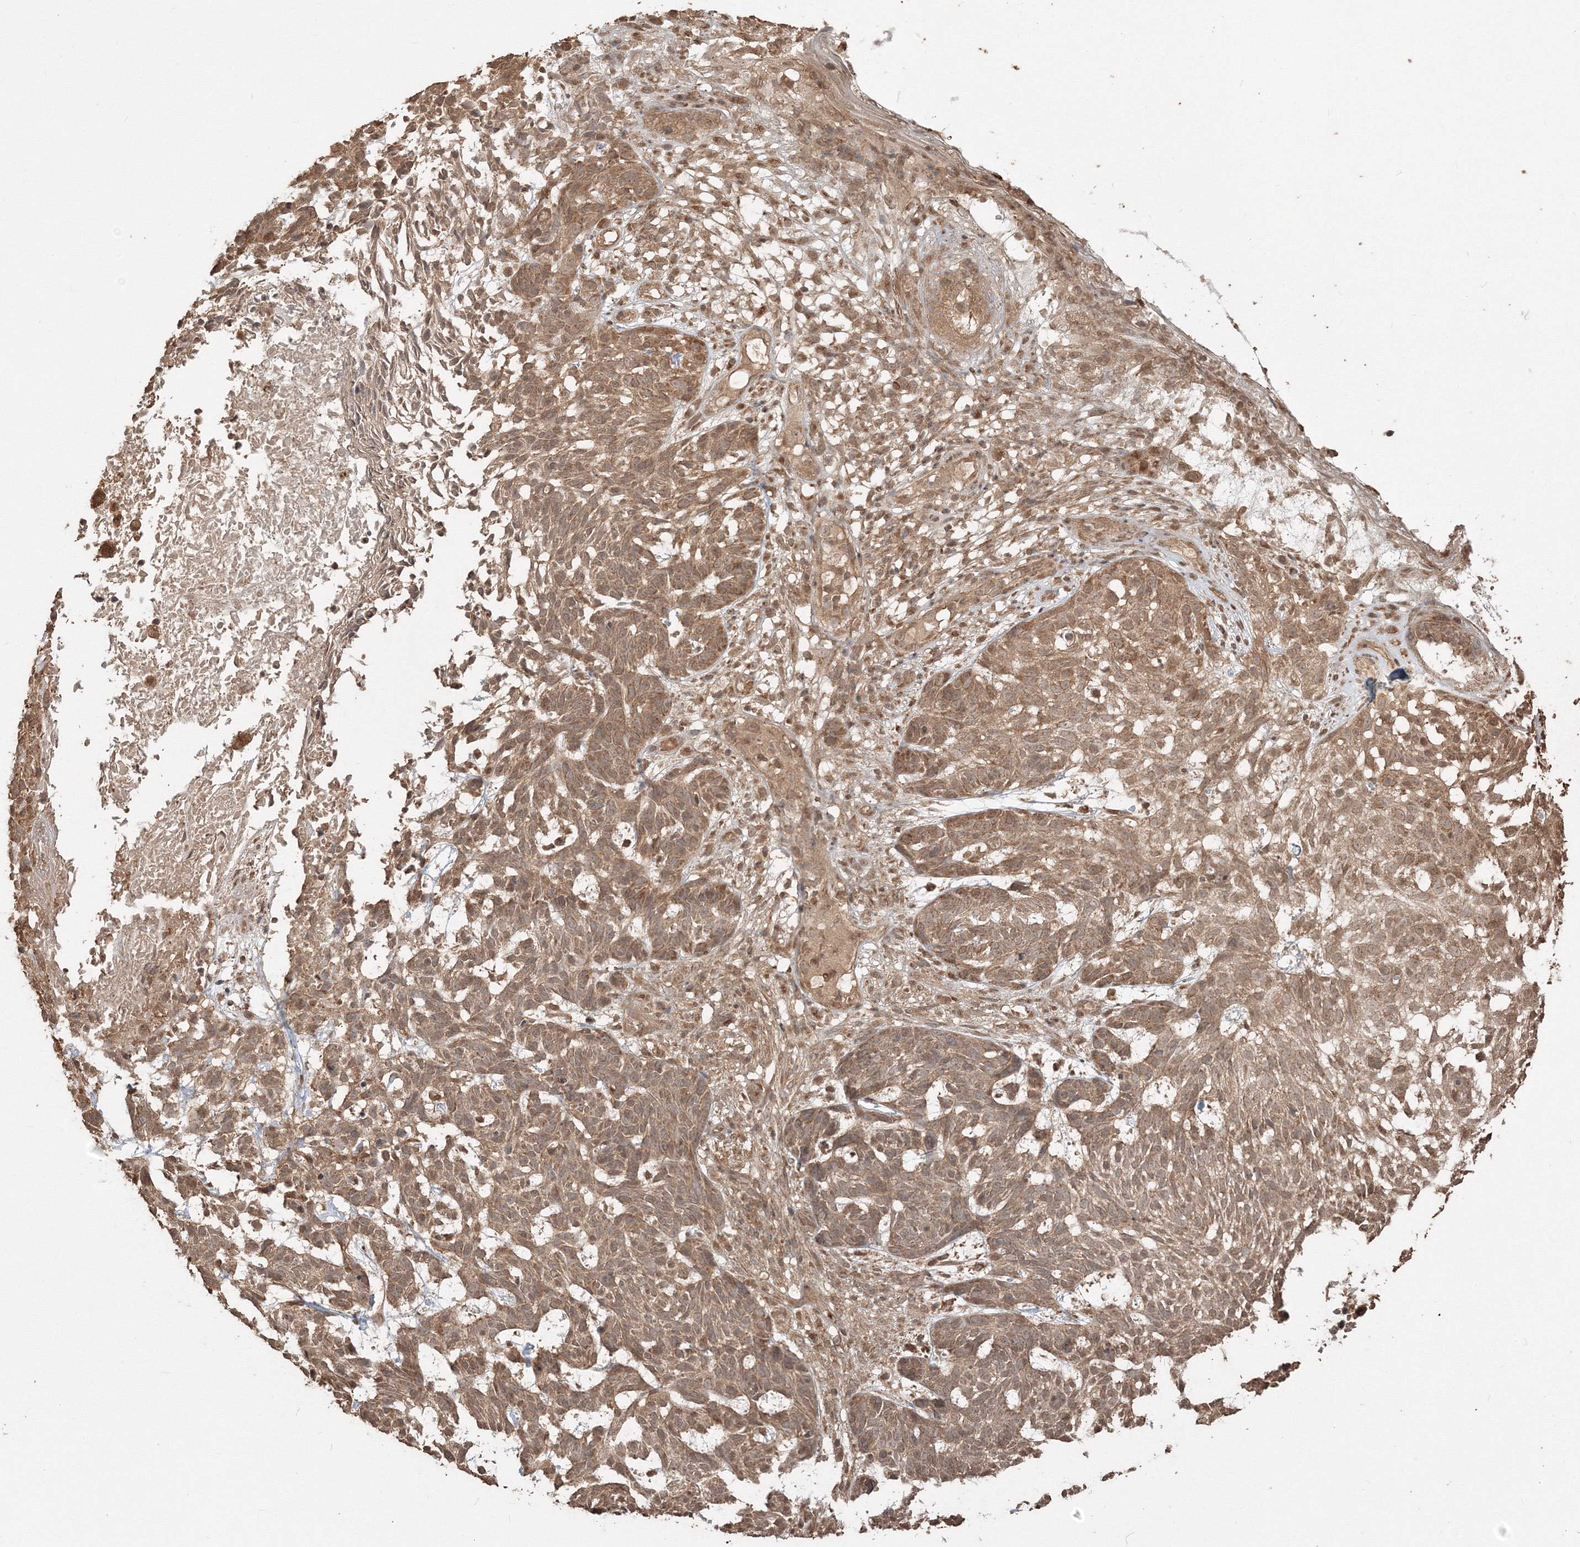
{"staining": {"intensity": "moderate", "quantity": ">75%", "location": "cytoplasmic/membranous"}, "tissue": "skin cancer", "cell_type": "Tumor cells", "image_type": "cancer", "snomed": [{"axis": "morphology", "description": "Basal cell carcinoma"}, {"axis": "topography", "description": "Skin"}], "caption": "Skin basal cell carcinoma stained for a protein demonstrates moderate cytoplasmic/membranous positivity in tumor cells. (IHC, brightfield microscopy, high magnification).", "gene": "CCDC122", "patient": {"sex": "male", "age": 85}}